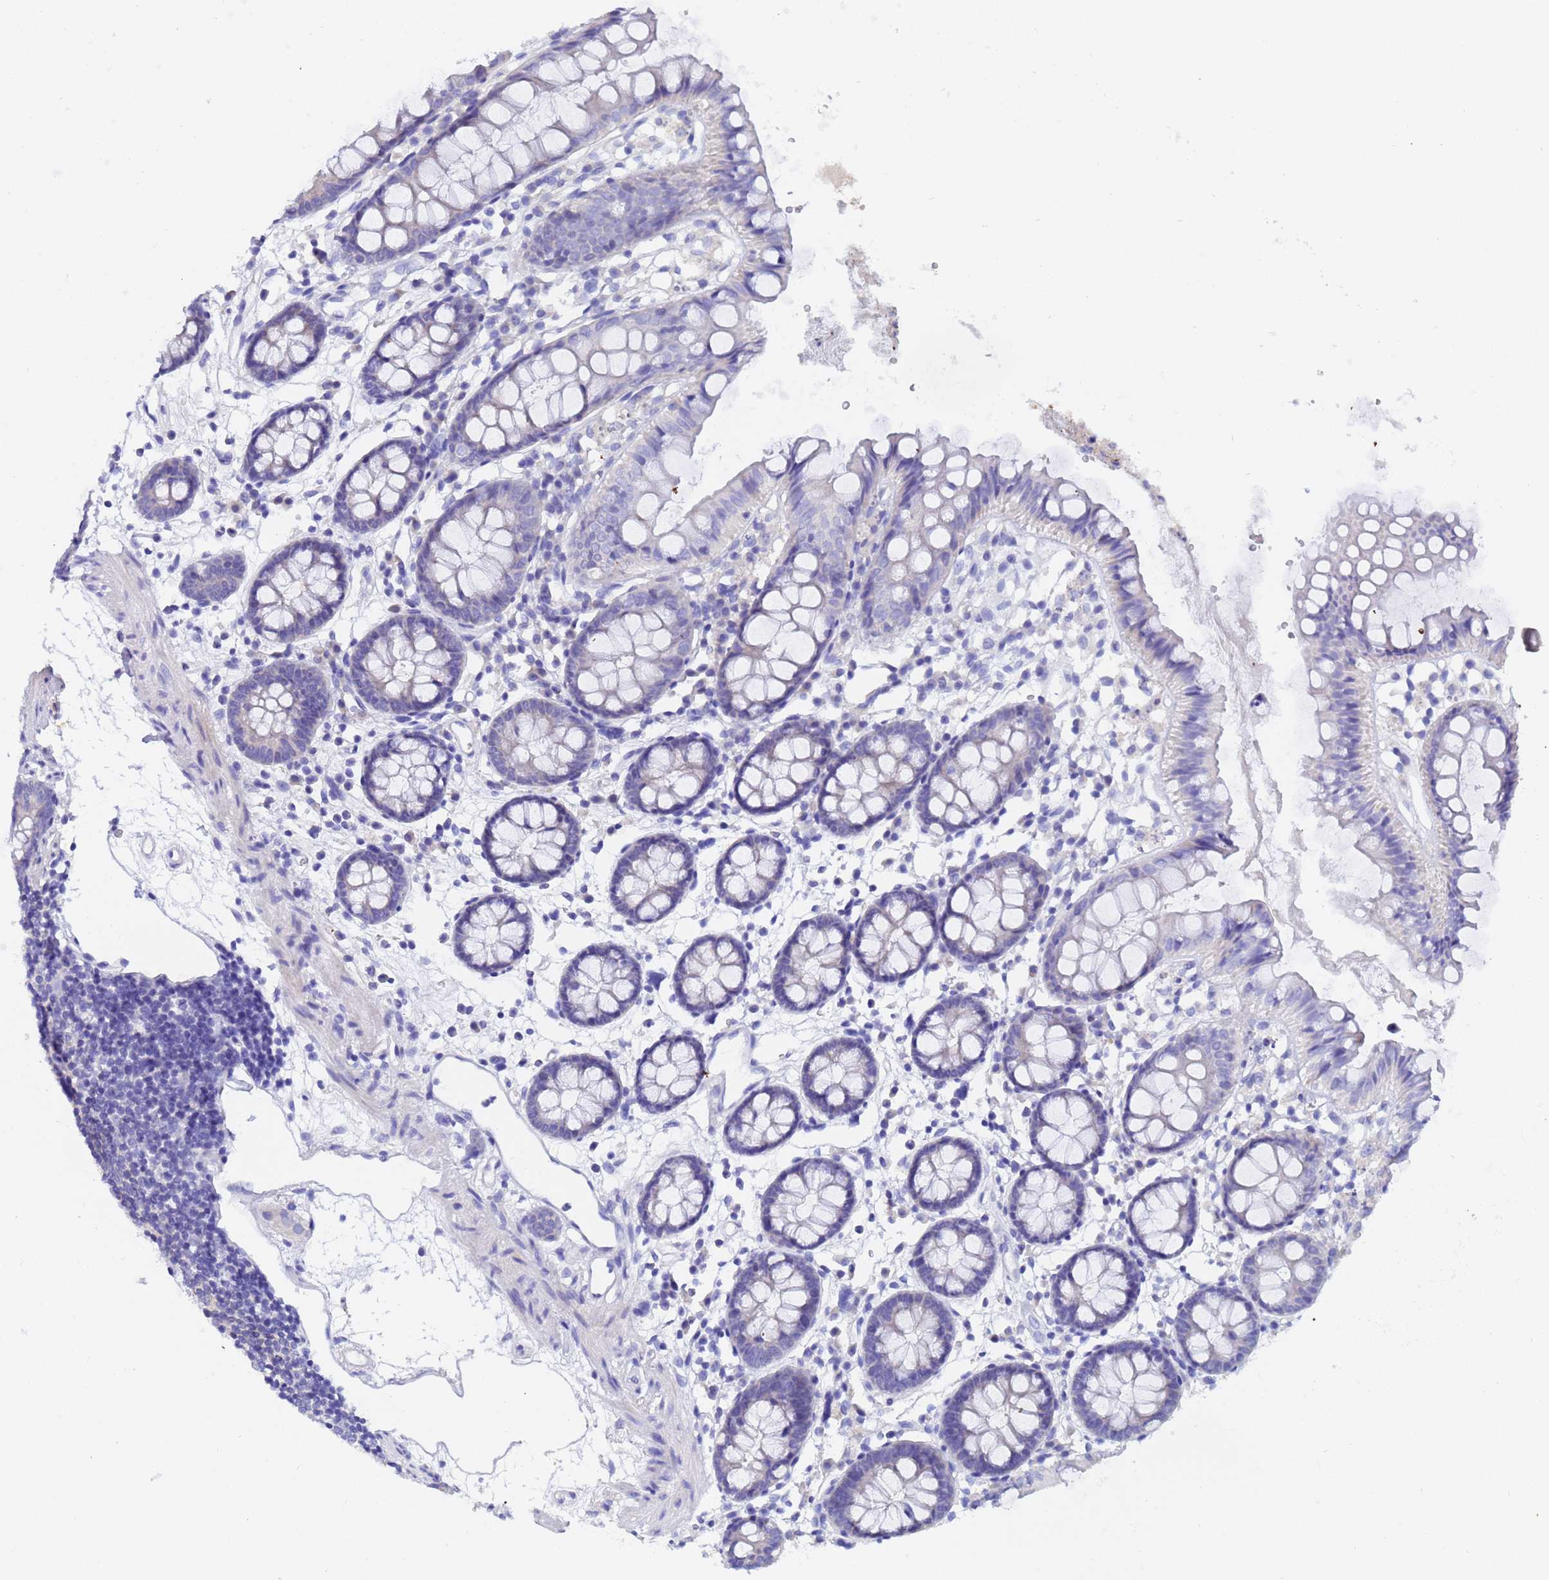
{"staining": {"intensity": "negative", "quantity": "none", "location": "none"}, "tissue": "colon", "cell_type": "Endothelial cells", "image_type": "normal", "snomed": [{"axis": "morphology", "description": "Normal tissue, NOS"}, {"axis": "topography", "description": "Colon"}], "caption": "This is a photomicrograph of IHC staining of normal colon, which shows no staining in endothelial cells.", "gene": "UBE2O", "patient": {"sex": "female", "age": 84}}